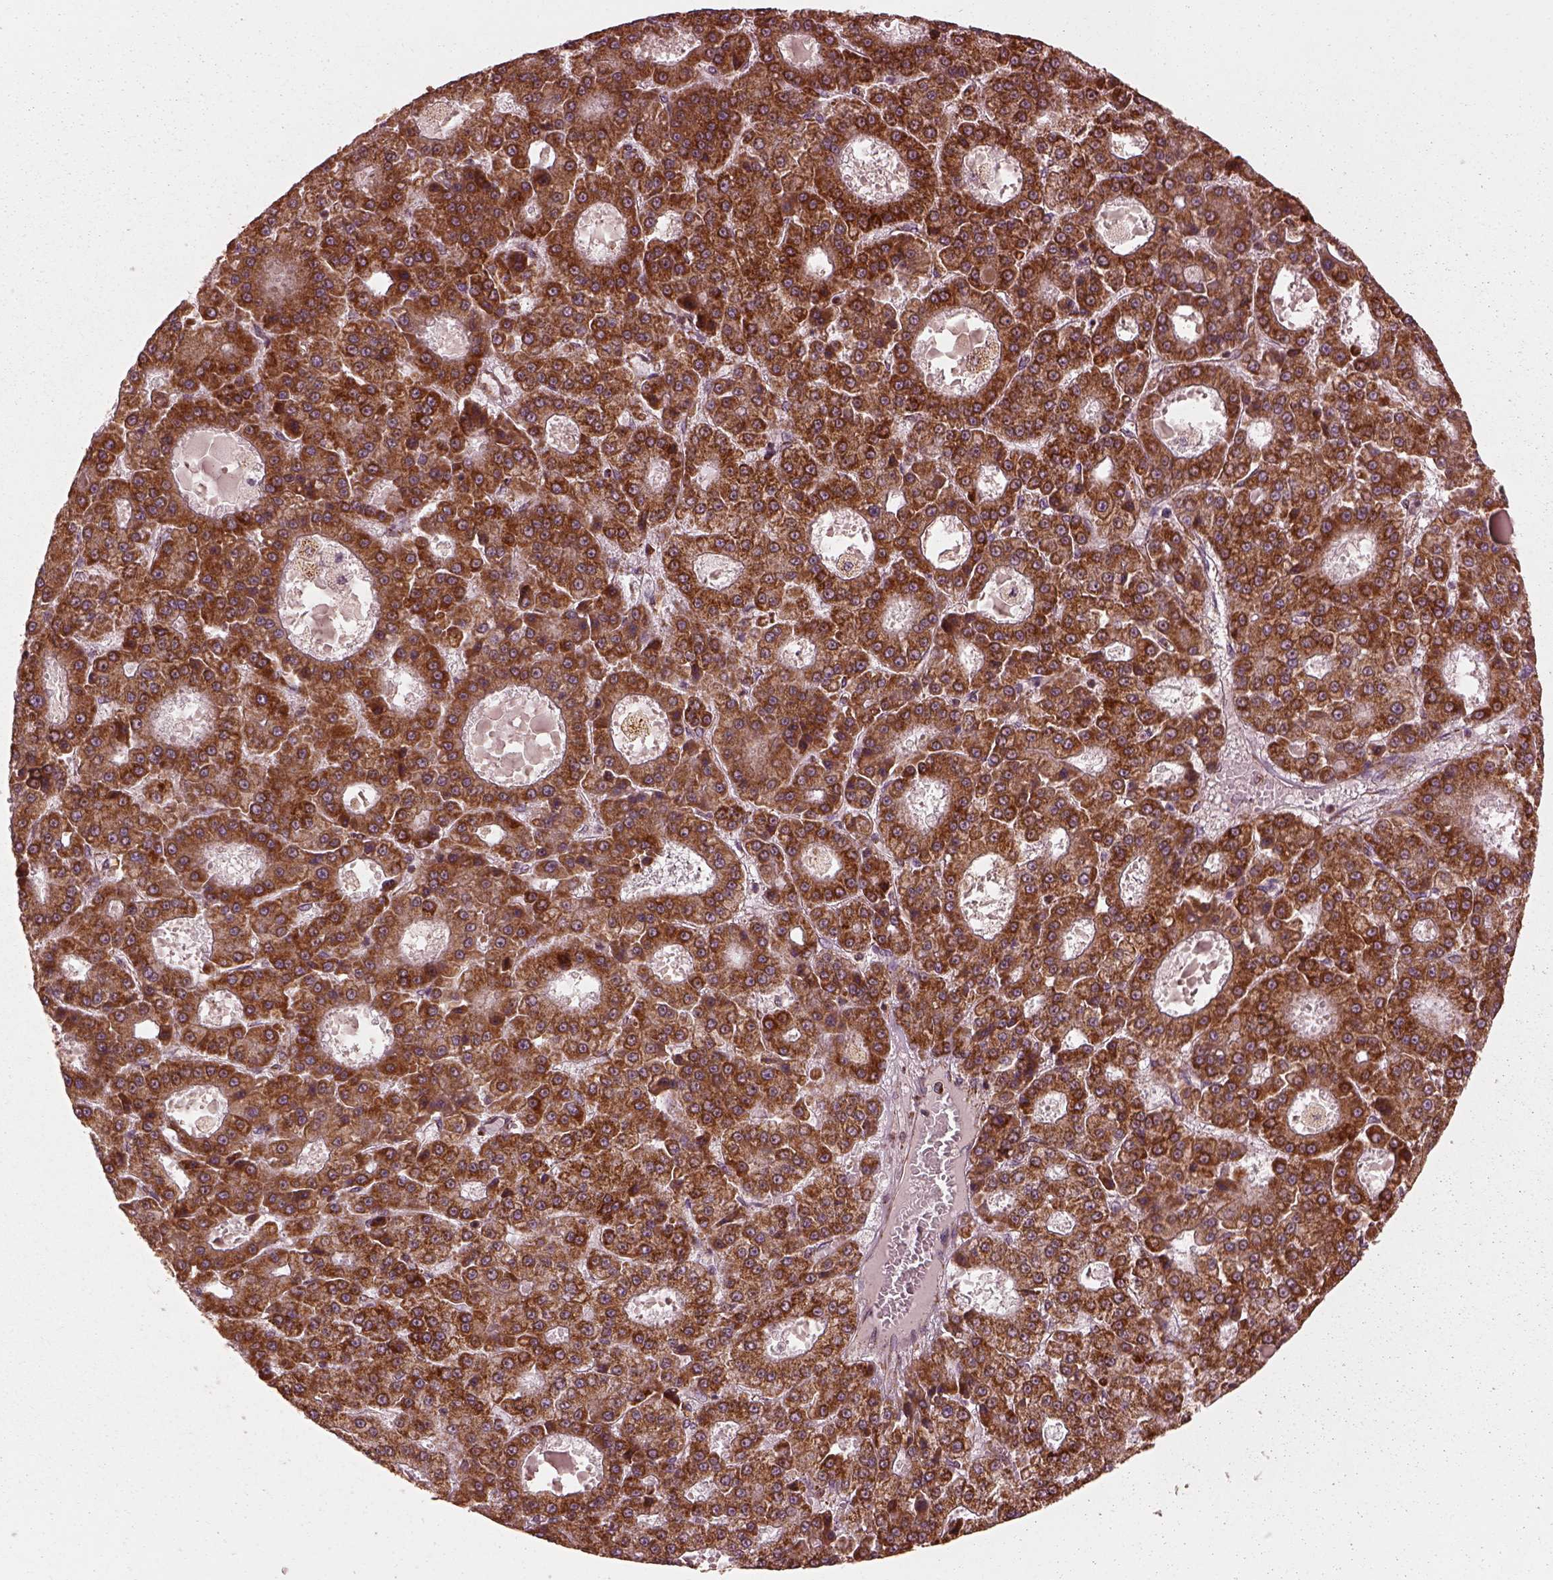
{"staining": {"intensity": "moderate", "quantity": ">75%", "location": "cytoplasmic/membranous"}, "tissue": "liver cancer", "cell_type": "Tumor cells", "image_type": "cancer", "snomed": [{"axis": "morphology", "description": "Carcinoma, Hepatocellular, NOS"}, {"axis": "topography", "description": "Liver"}], "caption": "Liver cancer was stained to show a protein in brown. There is medium levels of moderate cytoplasmic/membranous staining in approximately >75% of tumor cells. (Stains: DAB (3,3'-diaminobenzidine) in brown, nuclei in blue, Microscopy: brightfield microscopy at high magnification).", "gene": "NDUFB10", "patient": {"sex": "male", "age": 70}}